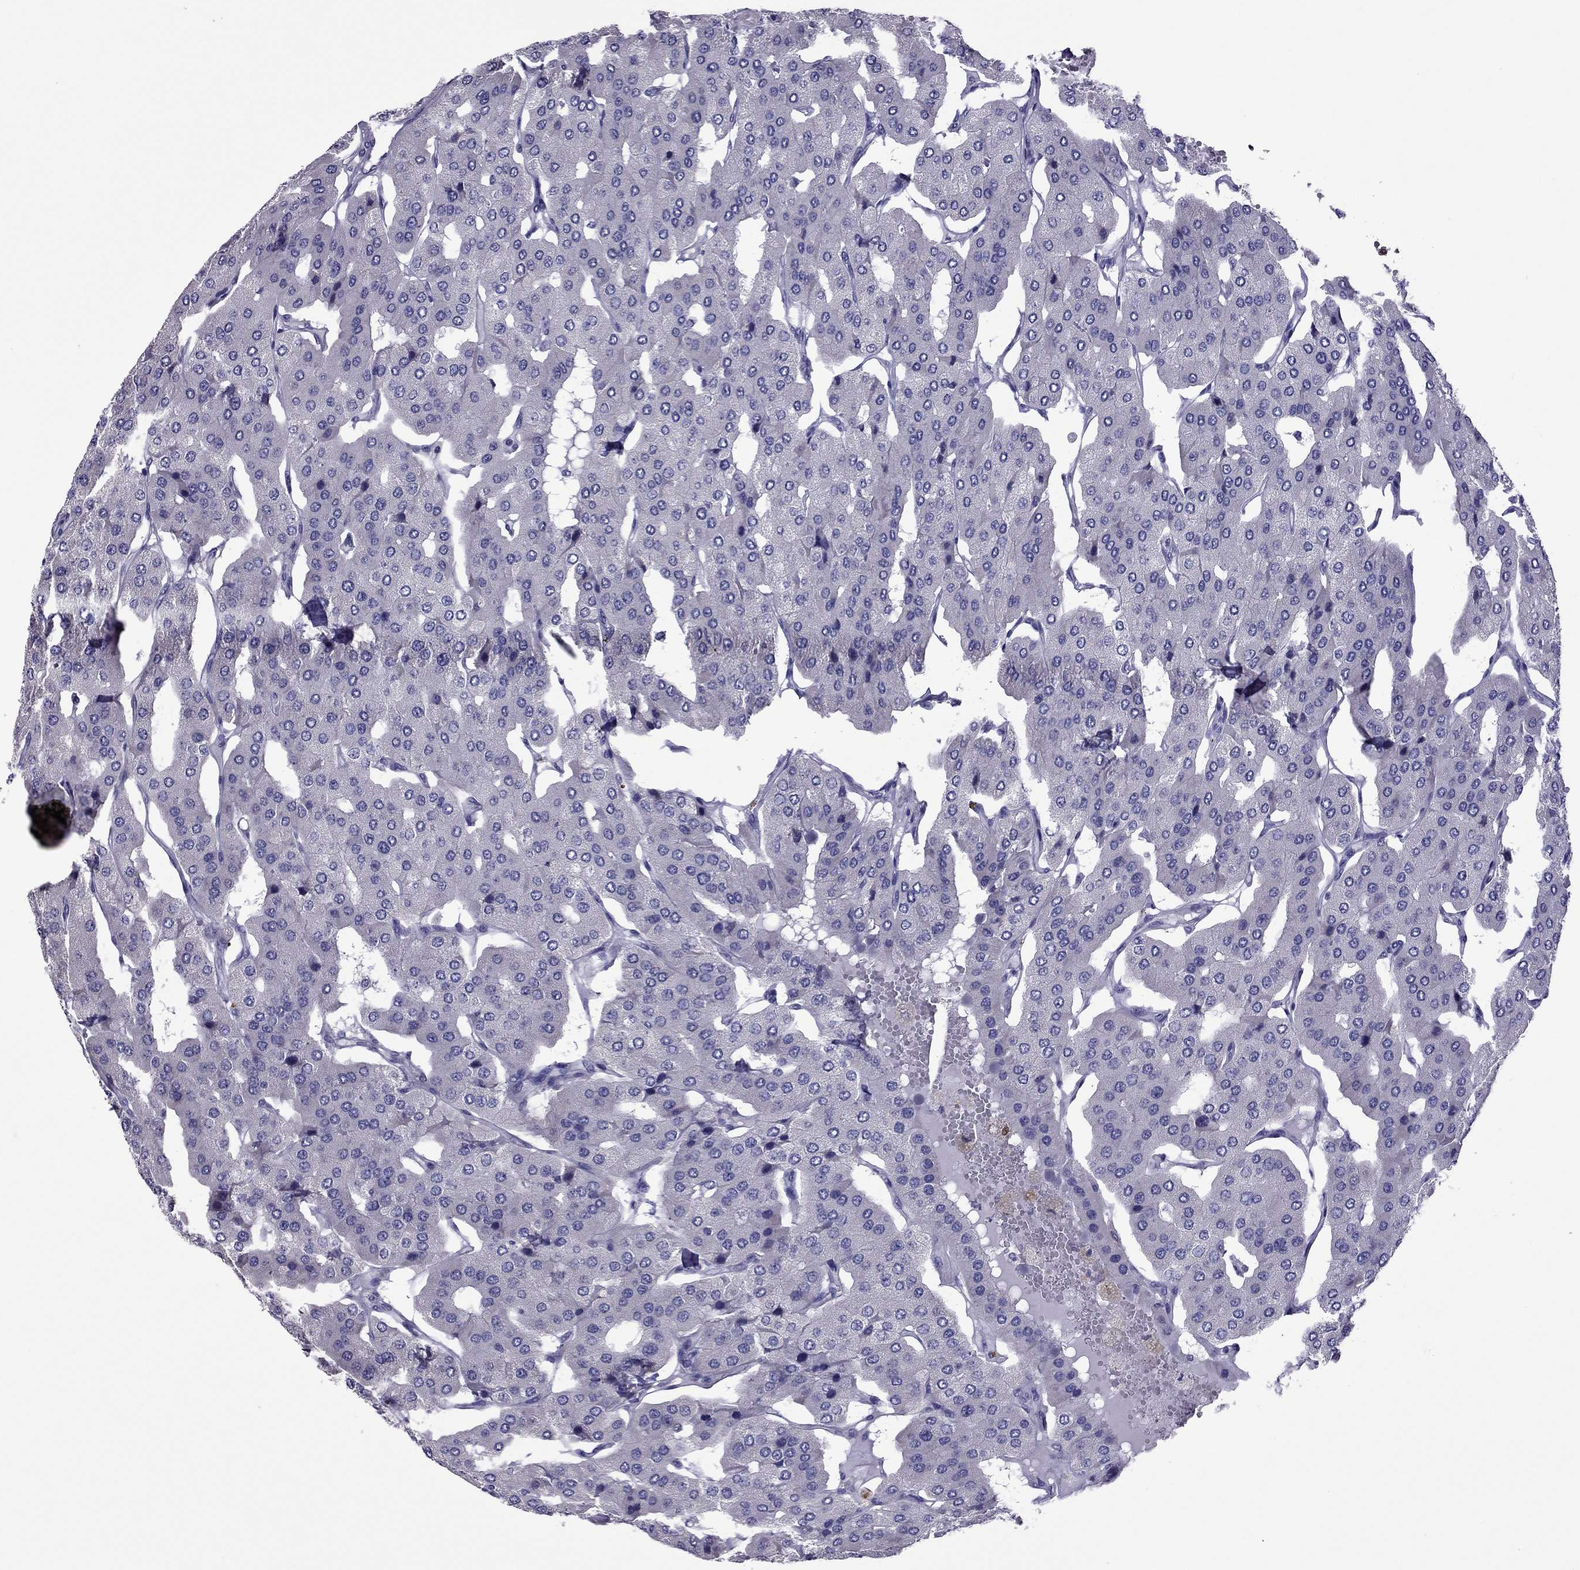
{"staining": {"intensity": "negative", "quantity": "none", "location": "none"}, "tissue": "parathyroid gland", "cell_type": "Glandular cells", "image_type": "normal", "snomed": [{"axis": "morphology", "description": "Normal tissue, NOS"}, {"axis": "morphology", "description": "Adenoma, NOS"}, {"axis": "topography", "description": "Parathyroid gland"}], "caption": "A micrograph of parathyroid gland stained for a protein shows no brown staining in glandular cells. Brightfield microscopy of immunohistochemistry stained with DAB (3,3'-diaminobenzidine) (brown) and hematoxylin (blue), captured at high magnification.", "gene": "SLC16A8", "patient": {"sex": "female", "age": 86}}